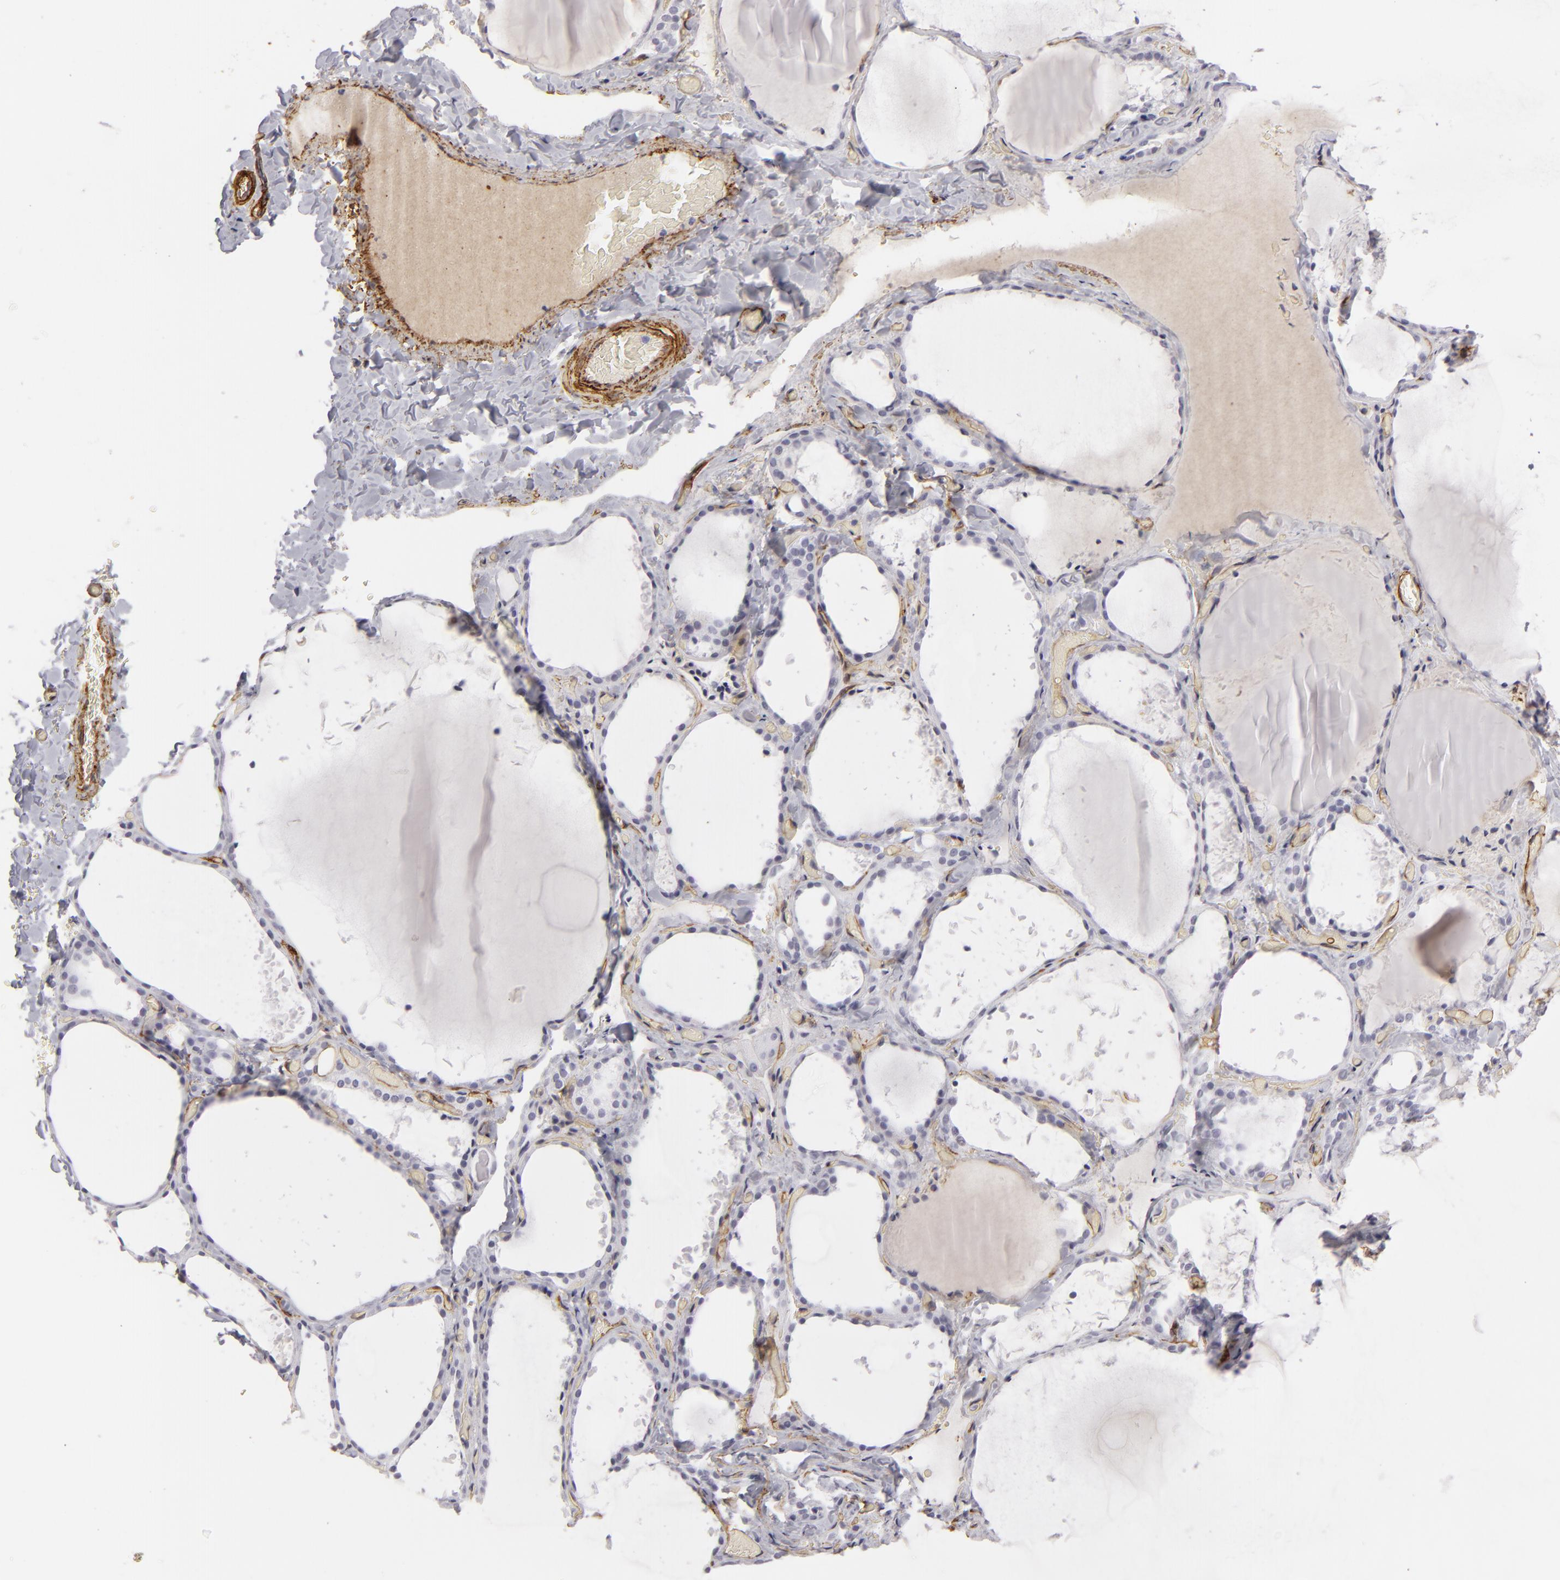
{"staining": {"intensity": "negative", "quantity": "none", "location": "none"}, "tissue": "thyroid gland", "cell_type": "Glandular cells", "image_type": "normal", "snomed": [{"axis": "morphology", "description": "Normal tissue, NOS"}, {"axis": "topography", "description": "Thyroid gland"}], "caption": "Immunohistochemistry (IHC) of unremarkable human thyroid gland displays no expression in glandular cells. Brightfield microscopy of IHC stained with DAB (3,3'-diaminobenzidine) (brown) and hematoxylin (blue), captured at high magnification.", "gene": "MCAM", "patient": {"sex": "female", "age": 22}}